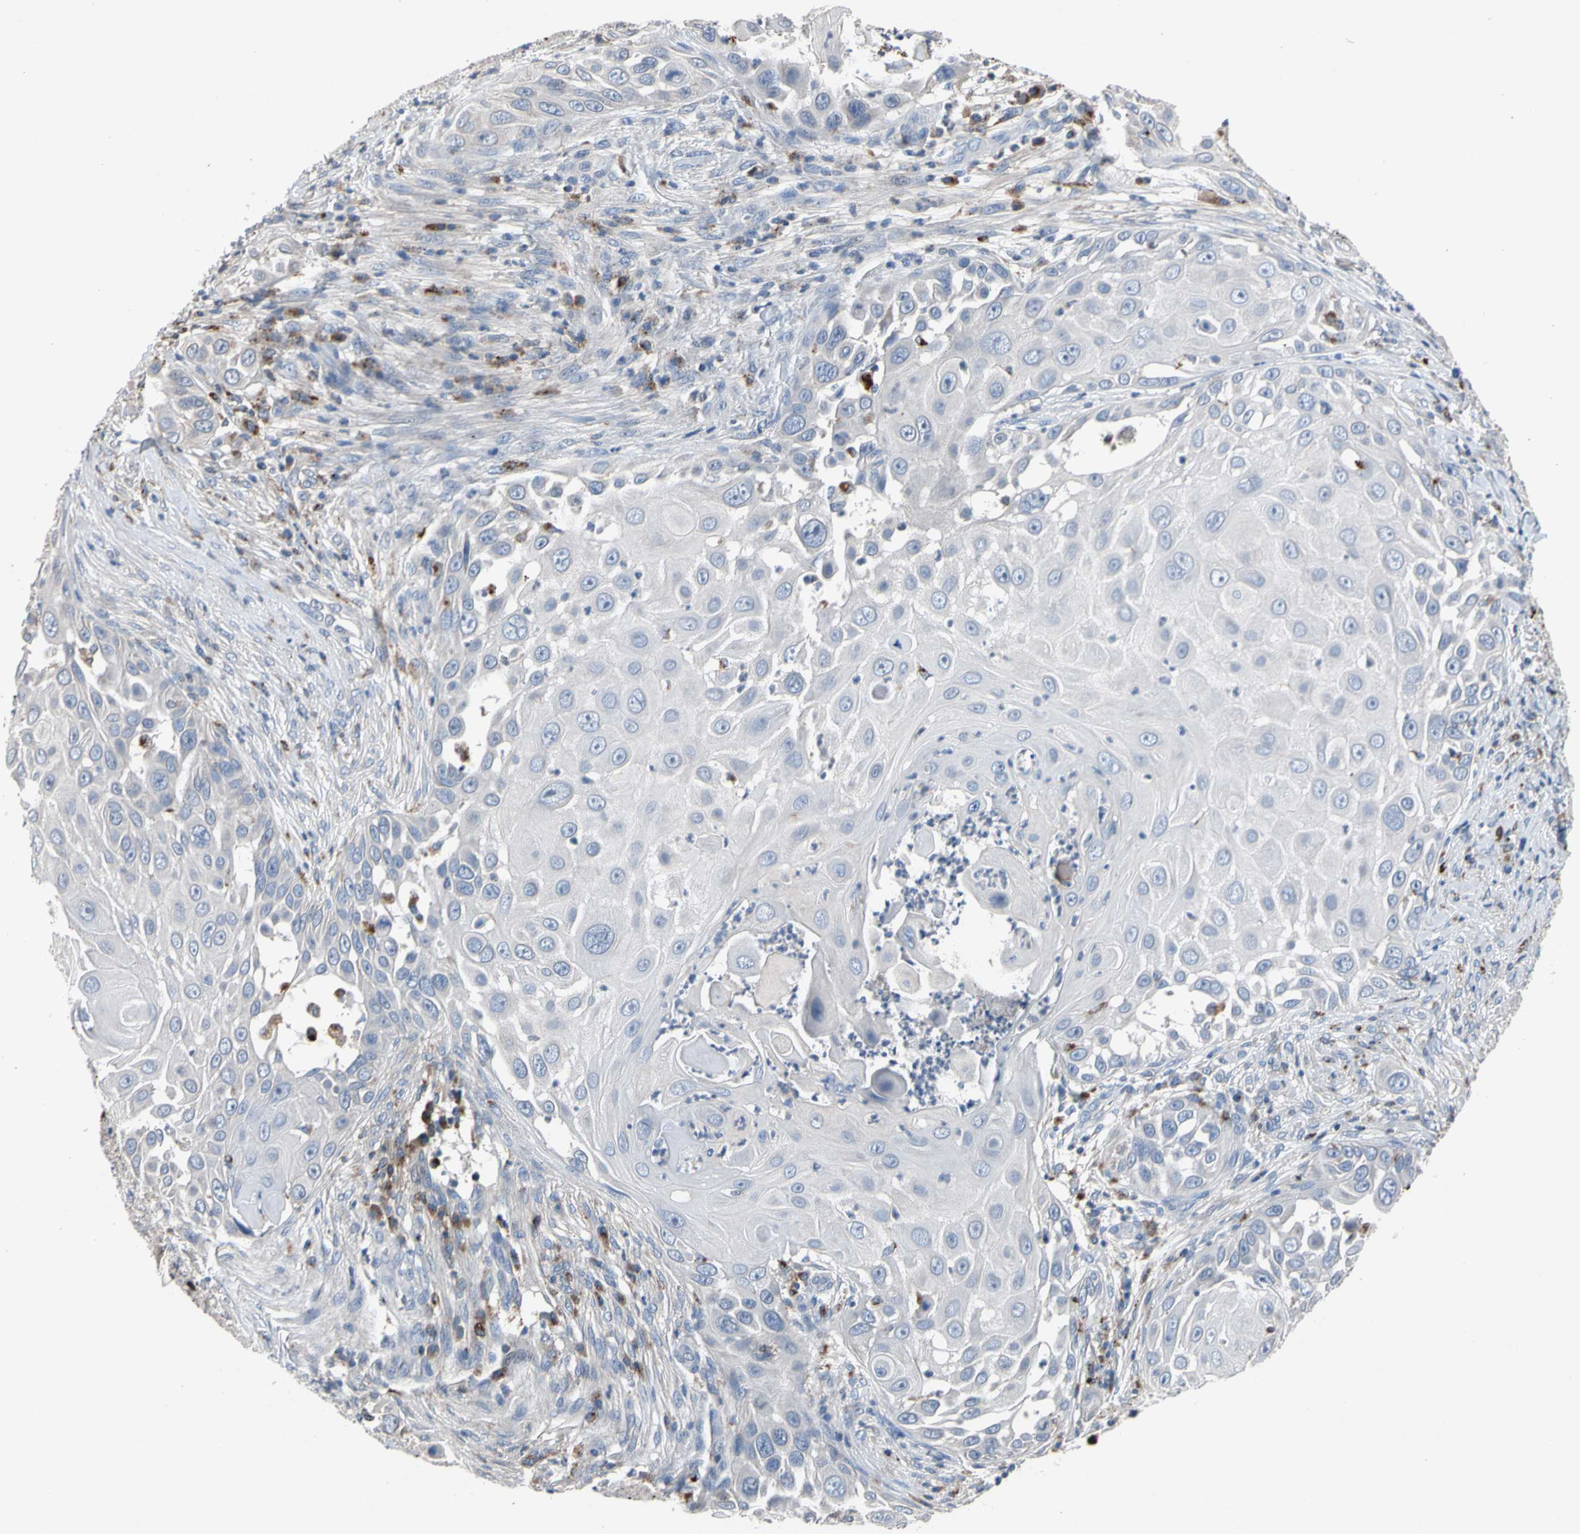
{"staining": {"intensity": "negative", "quantity": "none", "location": "none"}, "tissue": "skin cancer", "cell_type": "Tumor cells", "image_type": "cancer", "snomed": [{"axis": "morphology", "description": "Squamous cell carcinoma, NOS"}, {"axis": "topography", "description": "Skin"}], "caption": "The image displays no significant positivity in tumor cells of skin cancer (squamous cell carcinoma).", "gene": "ADA2", "patient": {"sex": "female", "age": 44}}